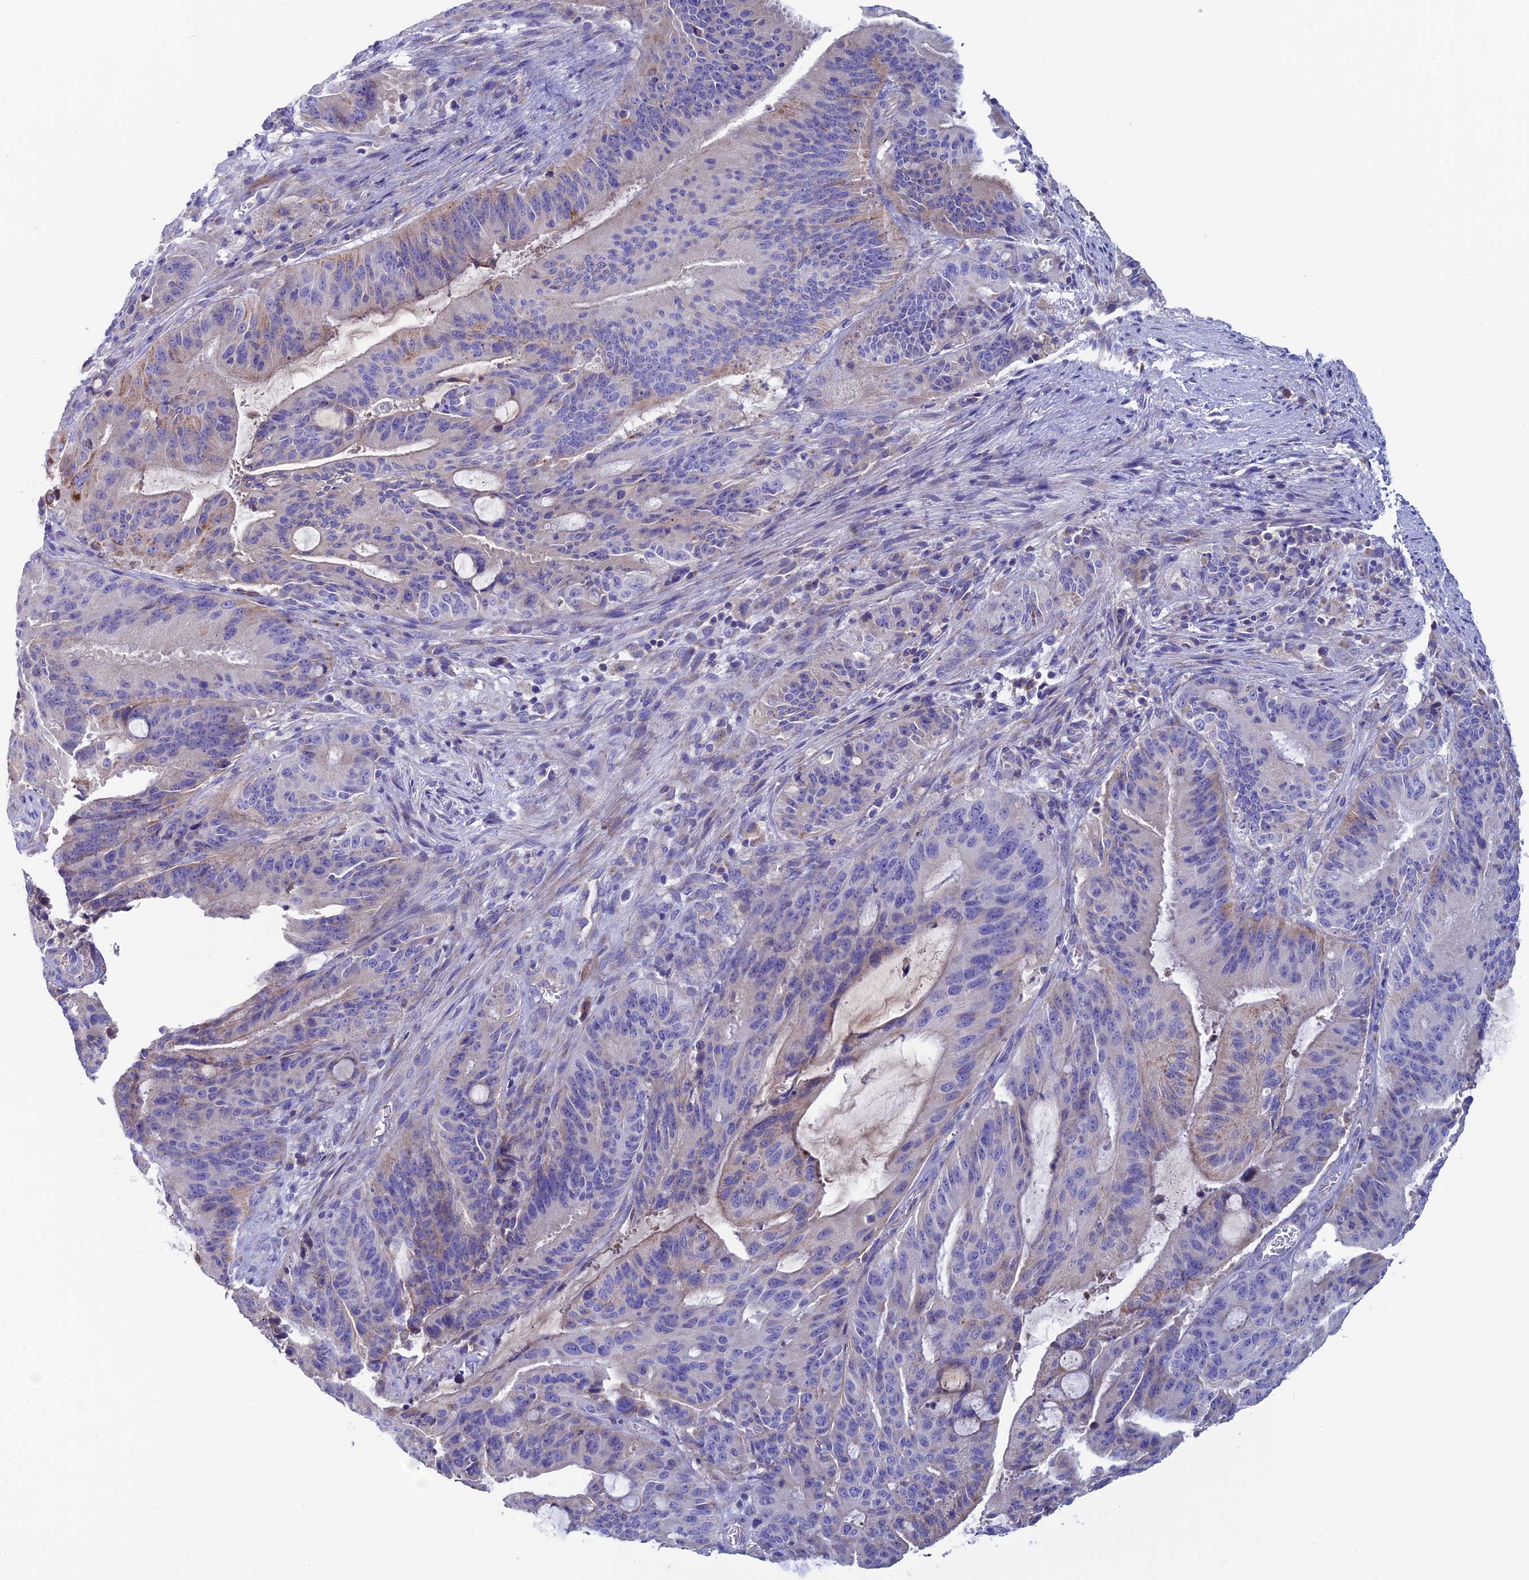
{"staining": {"intensity": "moderate", "quantity": "<25%", "location": "cytoplasmic/membranous"}, "tissue": "liver cancer", "cell_type": "Tumor cells", "image_type": "cancer", "snomed": [{"axis": "morphology", "description": "Normal tissue, NOS"}, {"axis": "morphology", "description": "Cholangiocarcinoma"}, {"axis": "topography", "description": "Liver"}, {"axis": "topography", "description": "Peripheral nerve tissue"}], "caption": "Immunohistochemistry micrograph of neoplastic tissue: liver cancer (cholangiocarcinoma) stained using immunohistochemistry displays low levels of moderate protein expression localized specifically in the cytoplasmic/membranous of tumor cells, appearing as a cytoplasmic/membranous brown color.", "gene": "SLC15A5", "patient": {"sex": "female", "age": 73}}